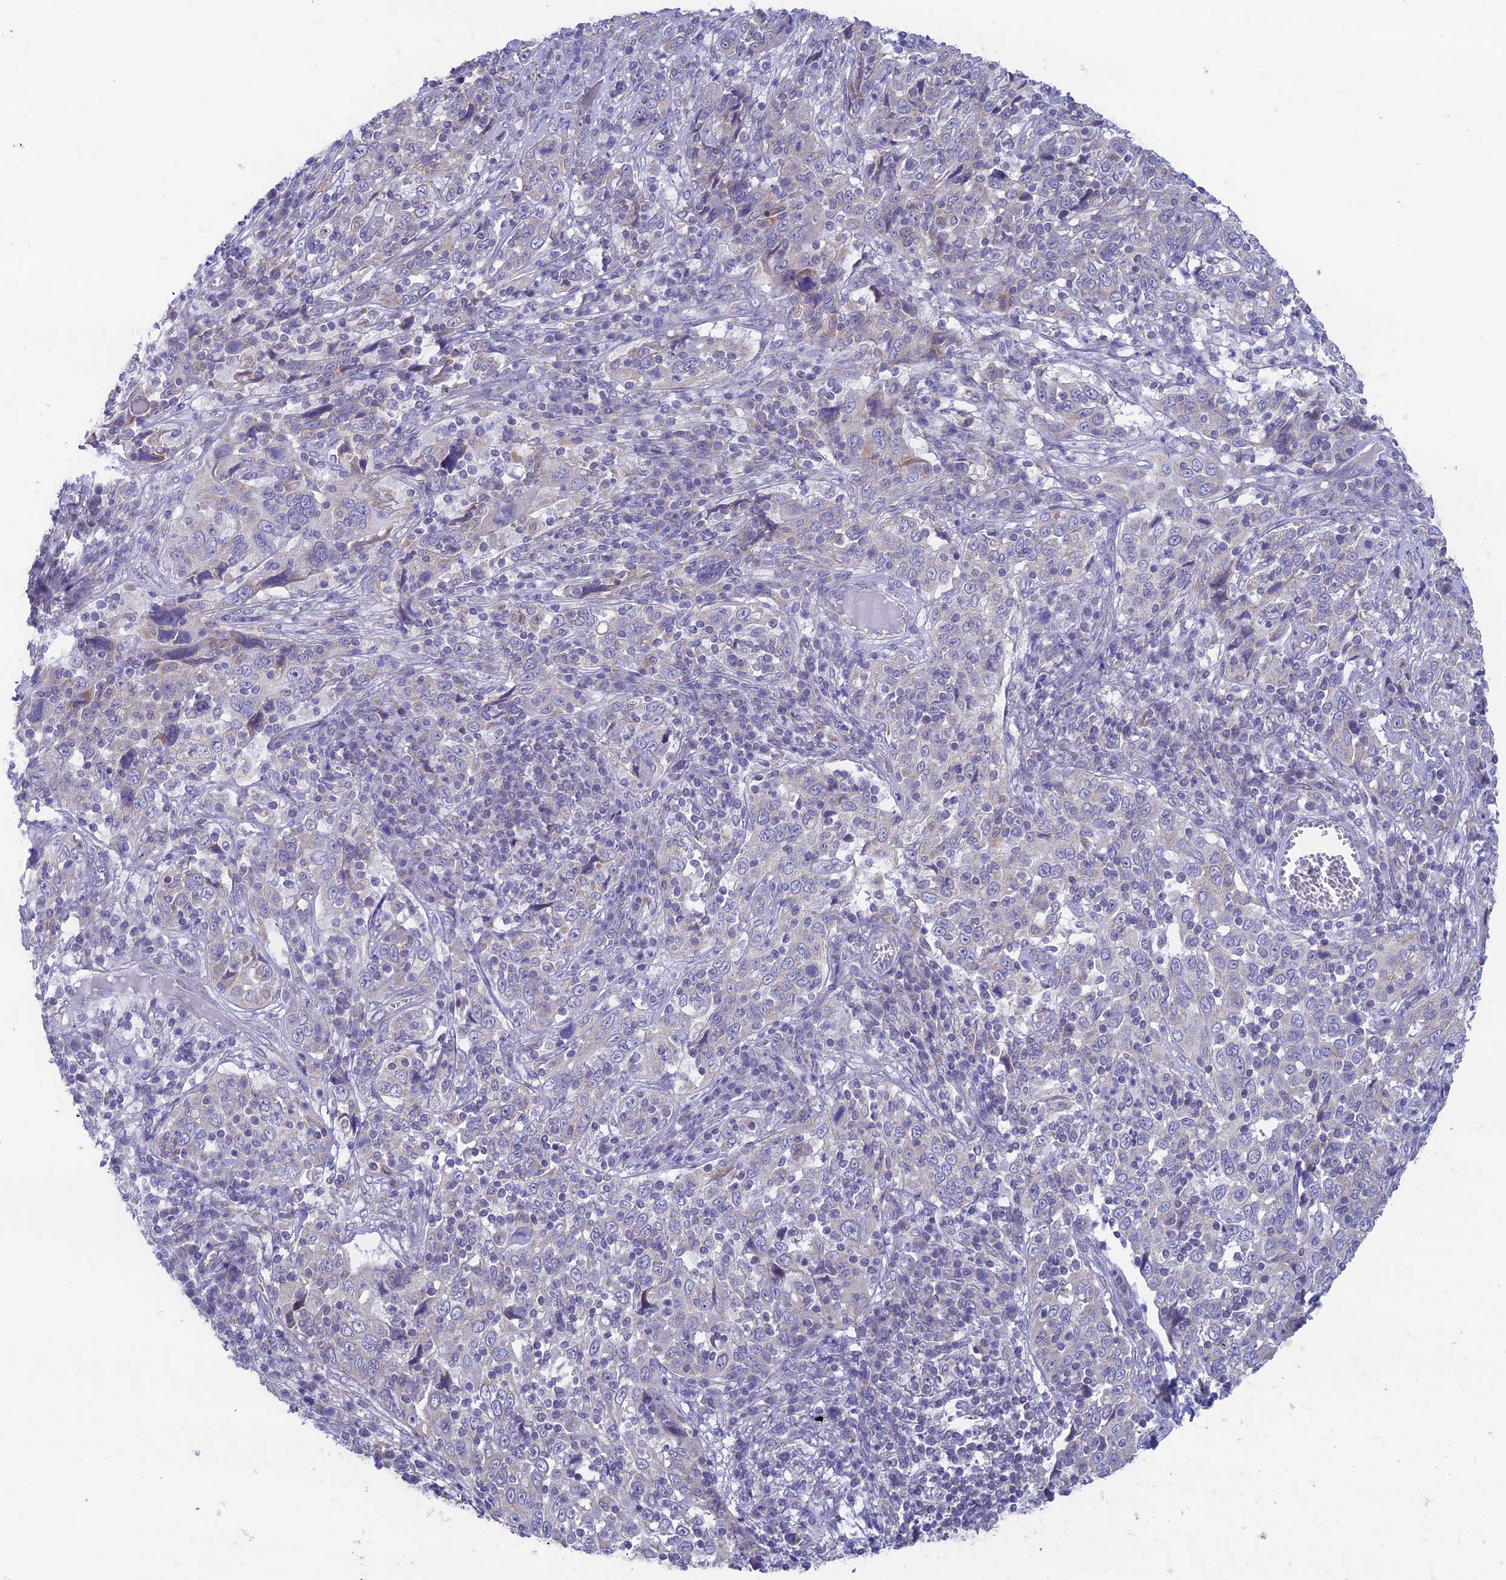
{"staining": {"intensity": "negative", "quantity": "none", "location": "none"}, "tissue": "cervical cancer", "cell_type": "Tumor cells", "image_type": "cancer", "snomed": [{"axis": "morphology", "description": "Squamous cell carcinoma, NOS"}, {"axis": "topography", "description": "Cervix"}], "caption": "IHC micrograph of human cervical cancer stained for a protein (brown), which displays no staining in tumor cells.", "gene": "PLAC9", "patient": {"sex": "female", "age": 46}}